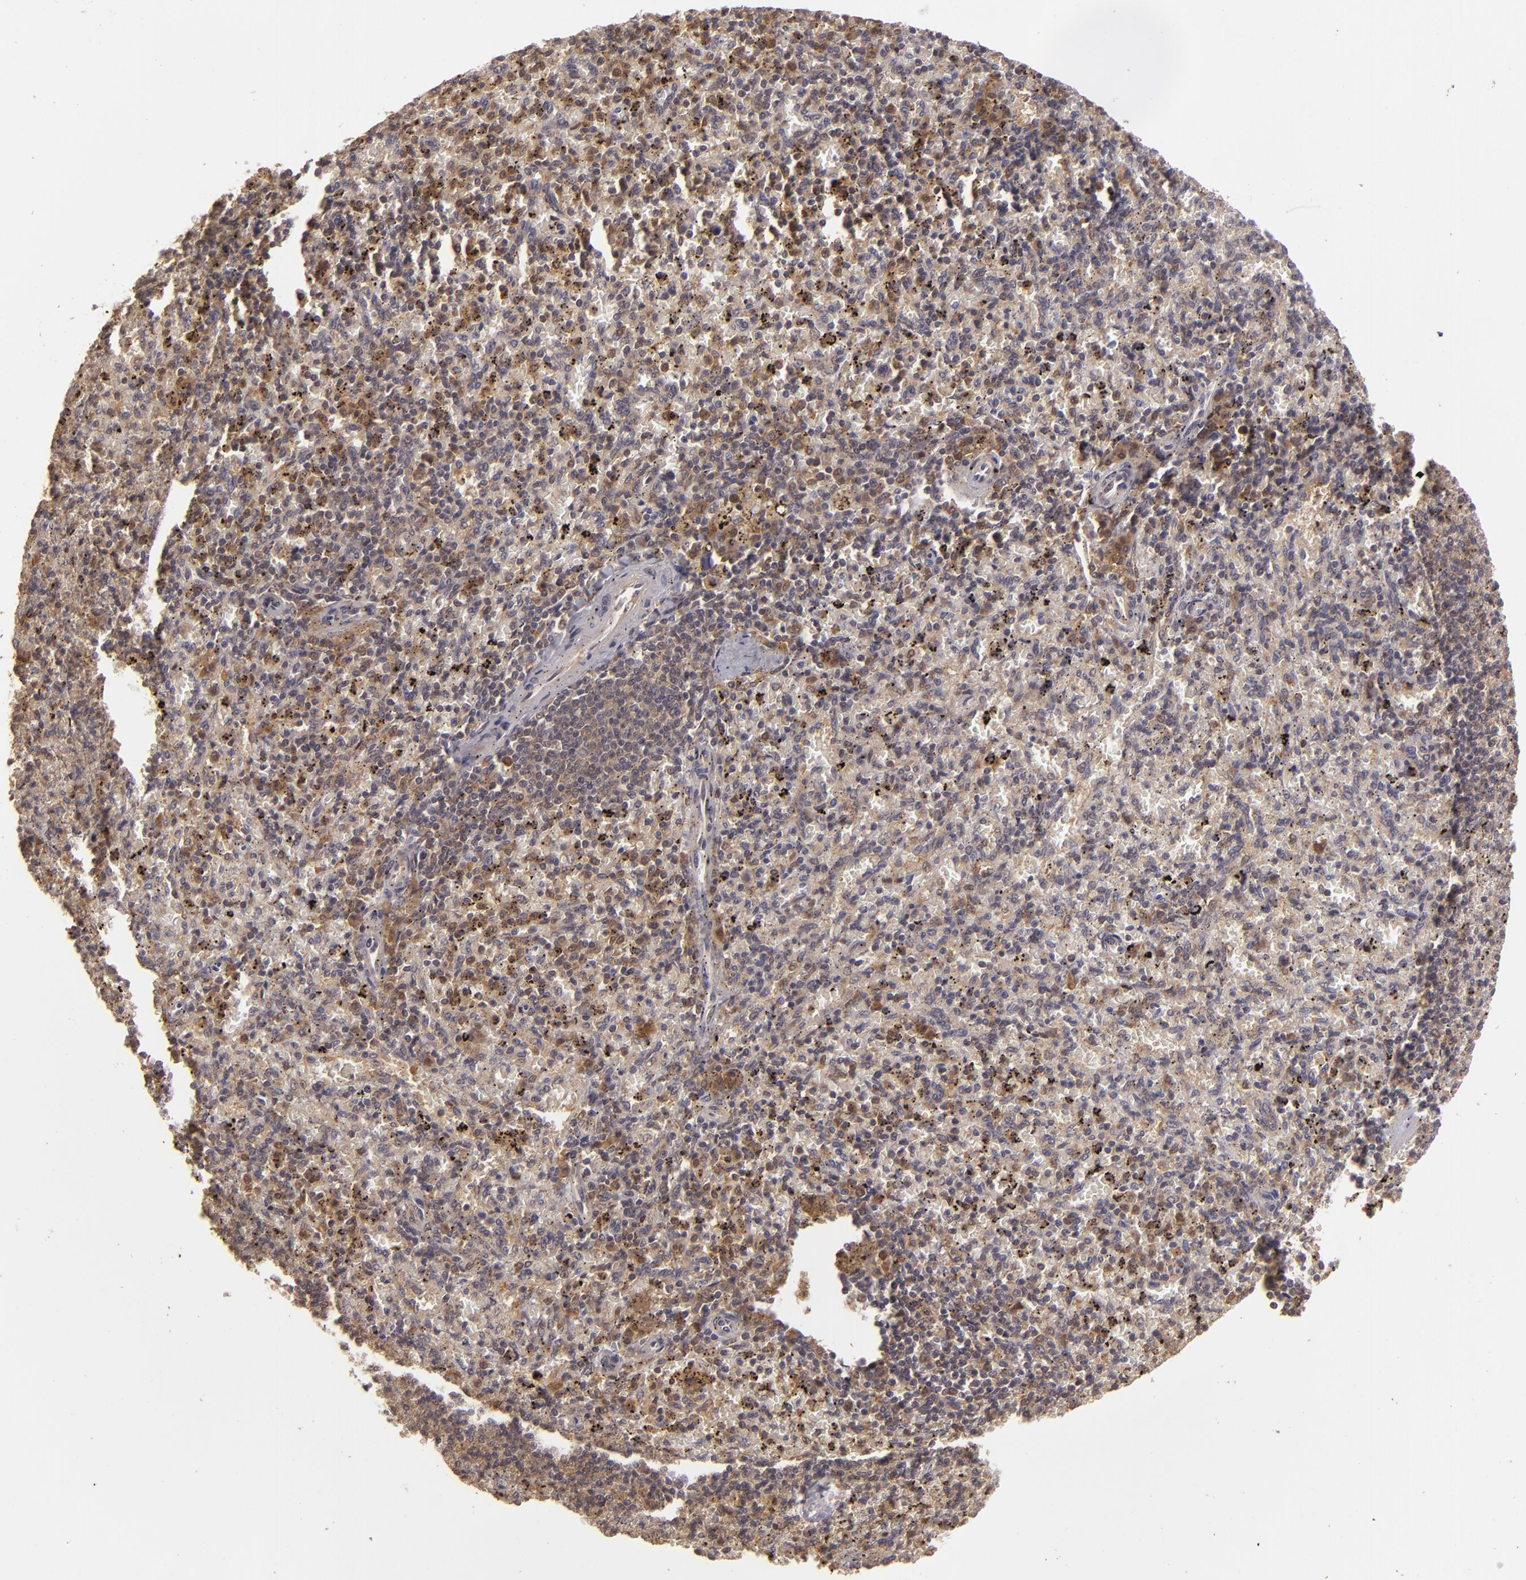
{"staining": {"intensity": "moderate", "quantity": ">75%", "location": "cytoplasmic/membranous"}, "tissue": "spleen", "cell_type": "Cells in red pulp", "image_type": "normal", "snomed": [{"axis": "morphology", "description": "Normal tissue, NOS"}, {"axis": "topography", "description": "Spleen"}], "caption": "Human spleen stained with a brown dye reveals moderate cytoplasmic/membranous positive positivity in approximately >75% of cells in red pulp.", "gene": "PRKCD", "patient": {"sex": "female", "age": 43}}